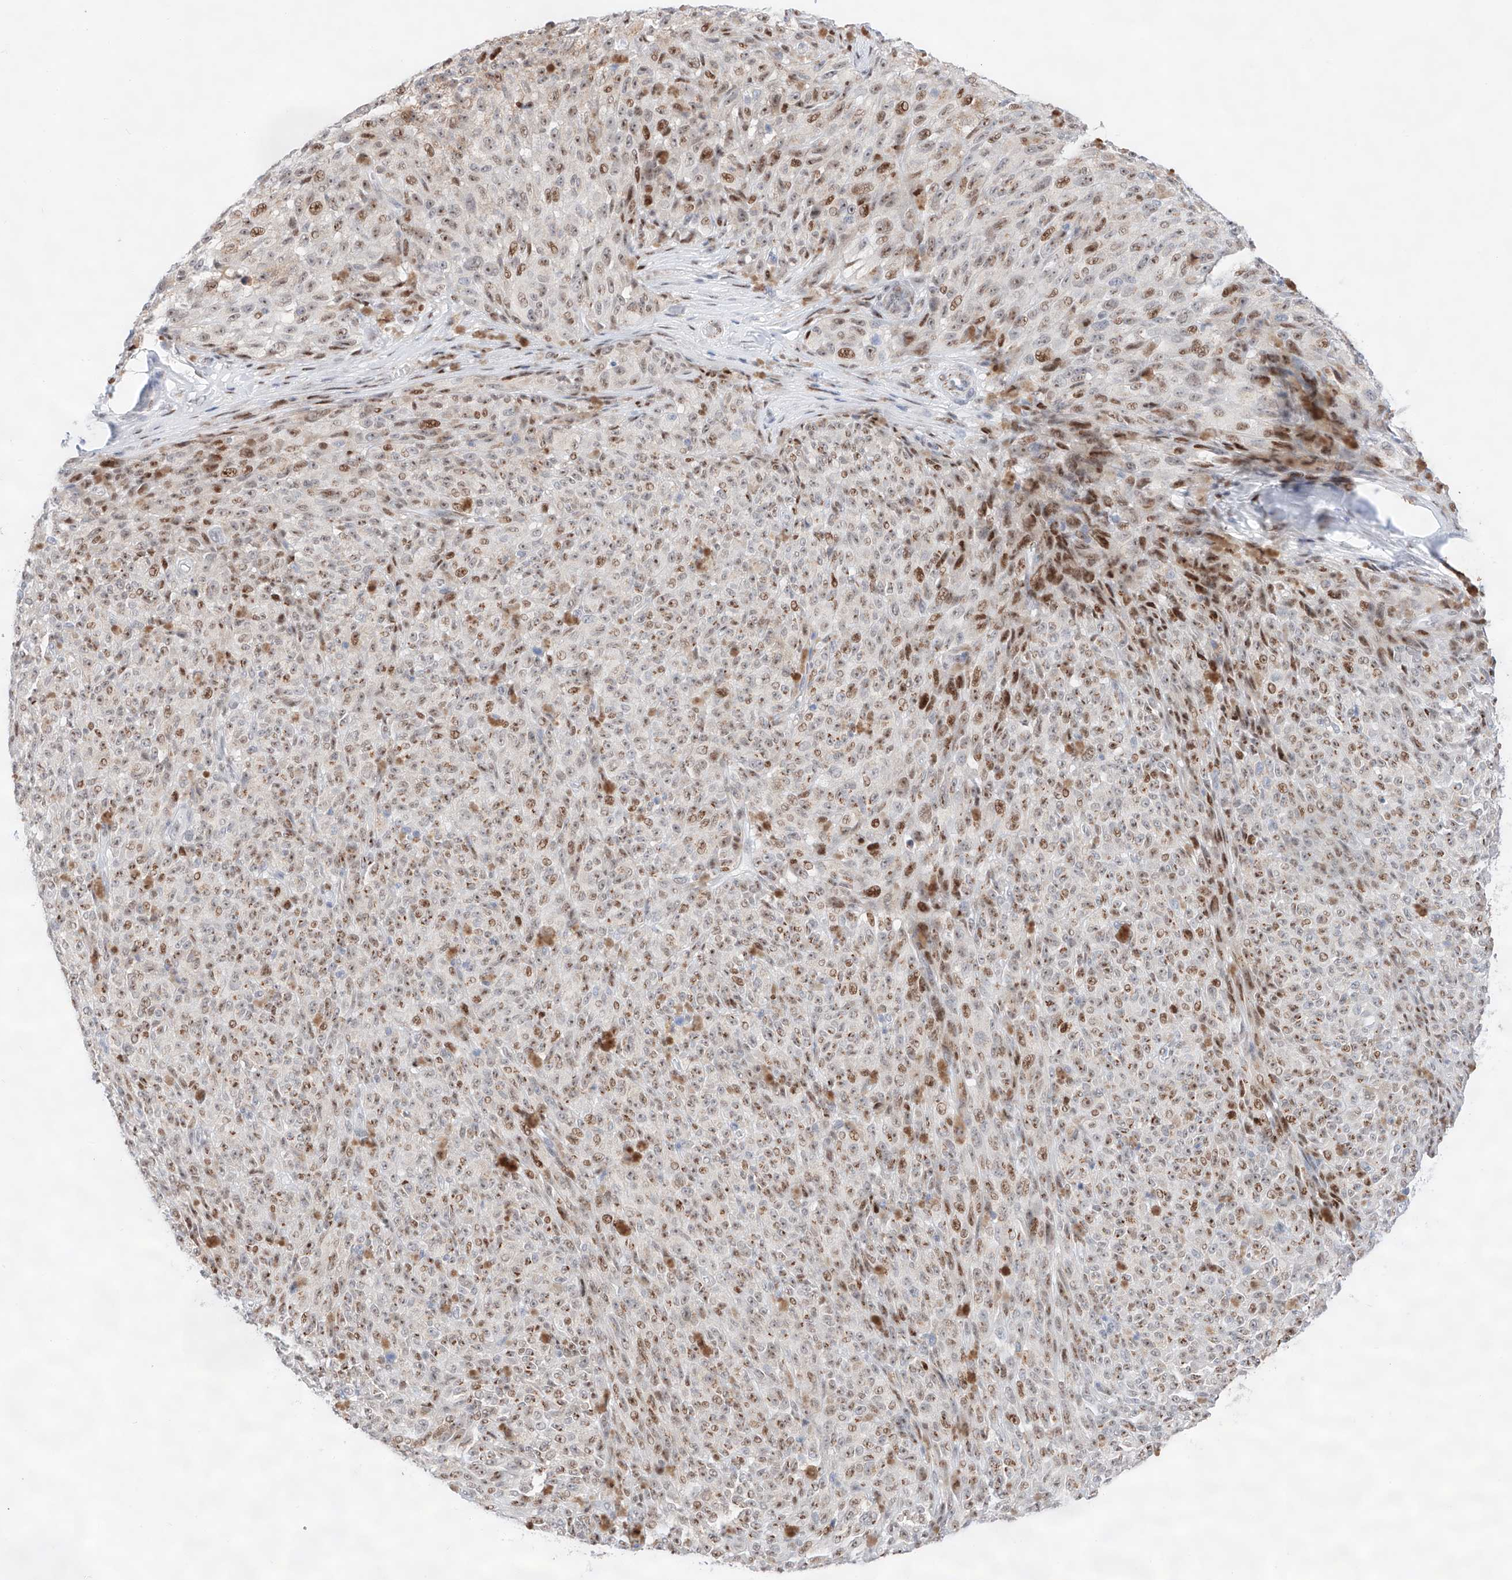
{"staining": {"intensity": "moderate", "quantity": ">75%", "location": "nuclear"}, "tissue": "melanoma", "cell_type": "Tumor cells", "image_type": "cancer", "snomed": [{"axis": "morphology", "description": "Malignant melanoma, NOS"}, {"axis": "topography", "description": "Skin"}], "caption": "A photomicrograph of melanoma stained for a protein reveals moderate nuclear brown staining in tumor cells.", "gene": "NT5C3B", "patient": {"sex": "female", "age": 82}}